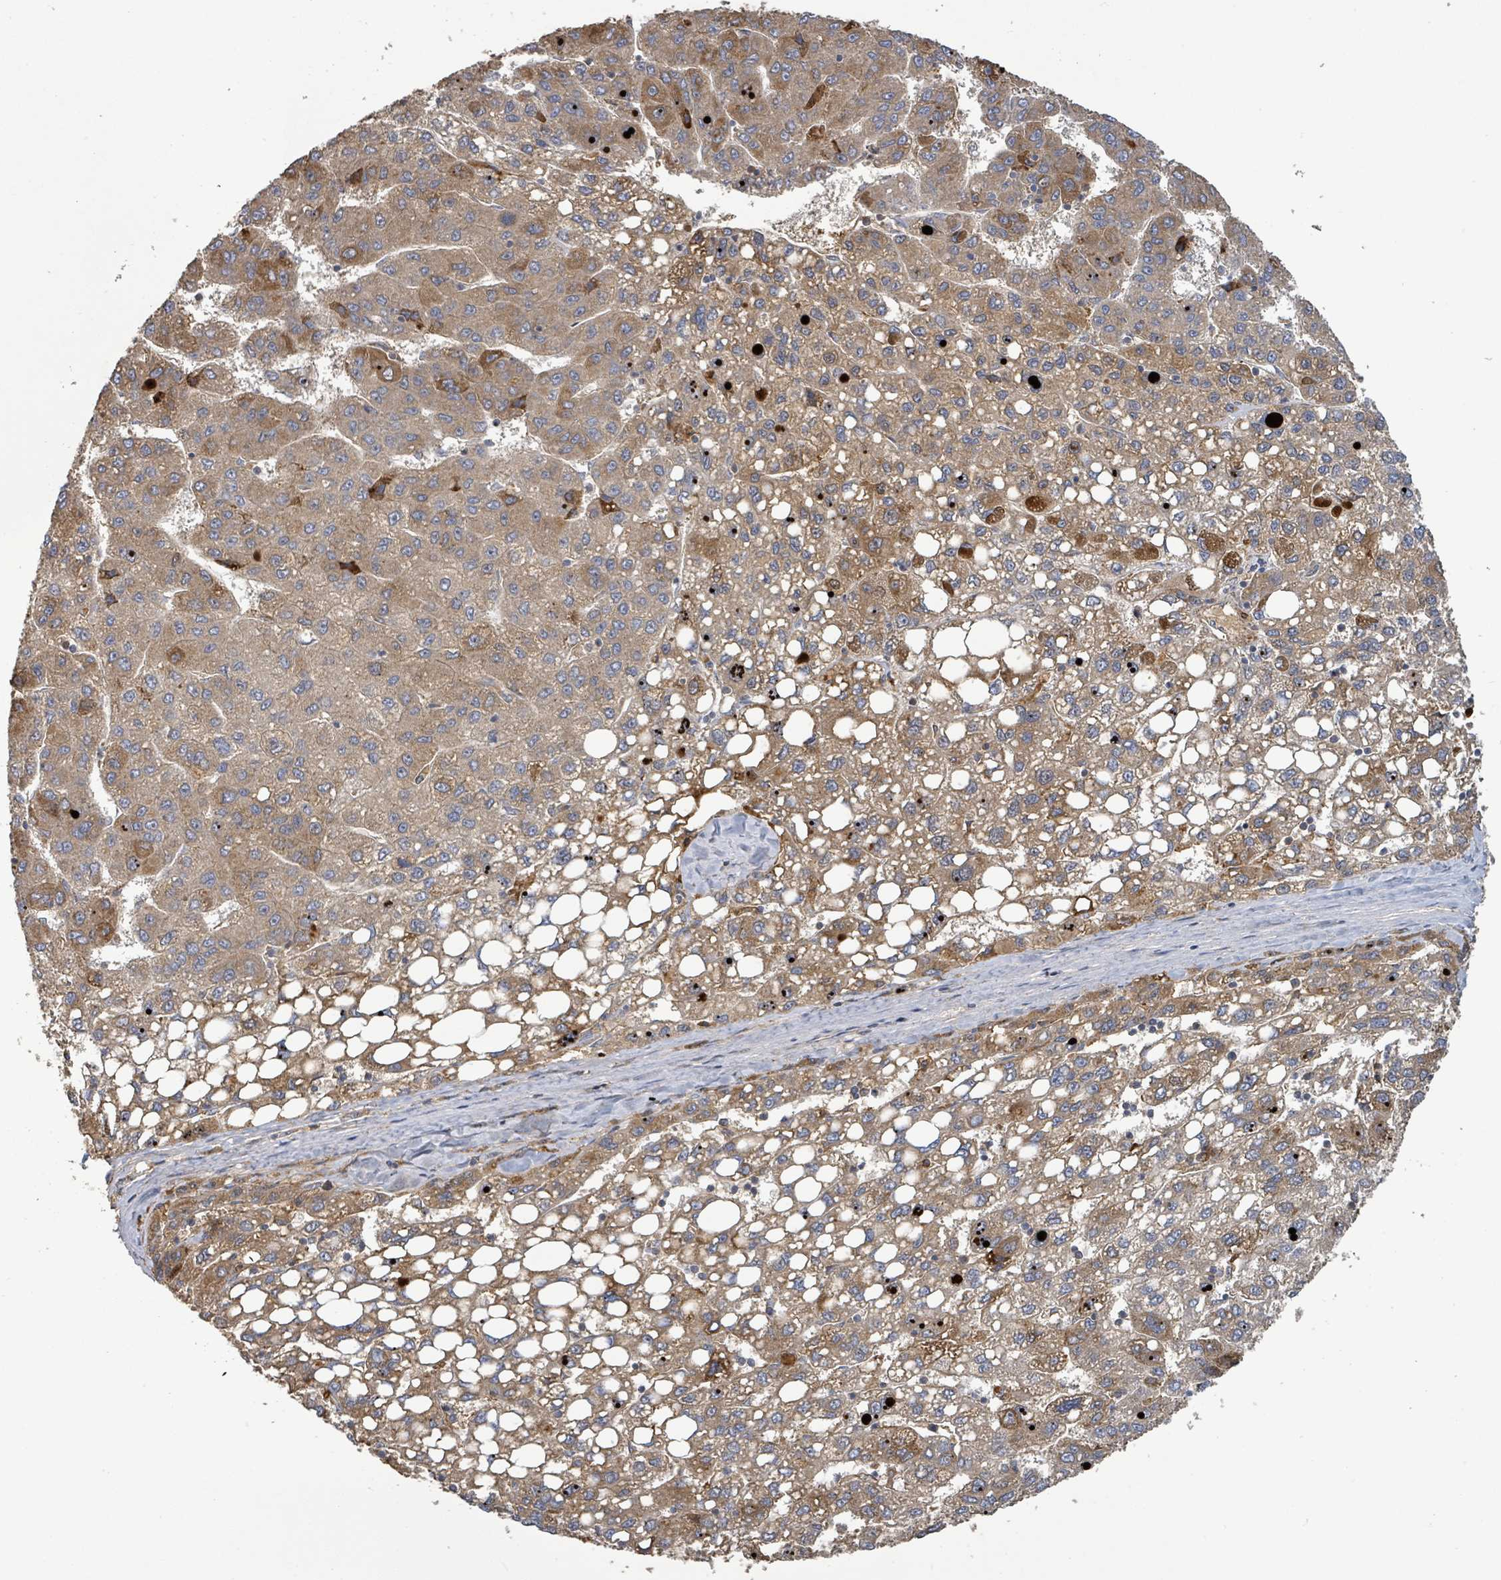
{"staining": {"intensity": "moderate", "quantity": ">75%", "location": "cytoplasmic/membranous"}, "tissue": "liver cancer", "cell_type": "Tumor cells", "image_type": "cancer", "snomed": [{"axis": "morphology", "description": "Carcinoma, Hepatocellular, NOS"}, {"axis": "topography", "description": "Liver"}], "caption": "This is an image of immunohistochemistry (IHC) staining of liver cancer (hepatocellular carcinoma), which shows moderate expression in the cytoplasmic/membranous of tumor cells.", "gene": "STARD4", "patient": {"sex": "female", "age": 82}}